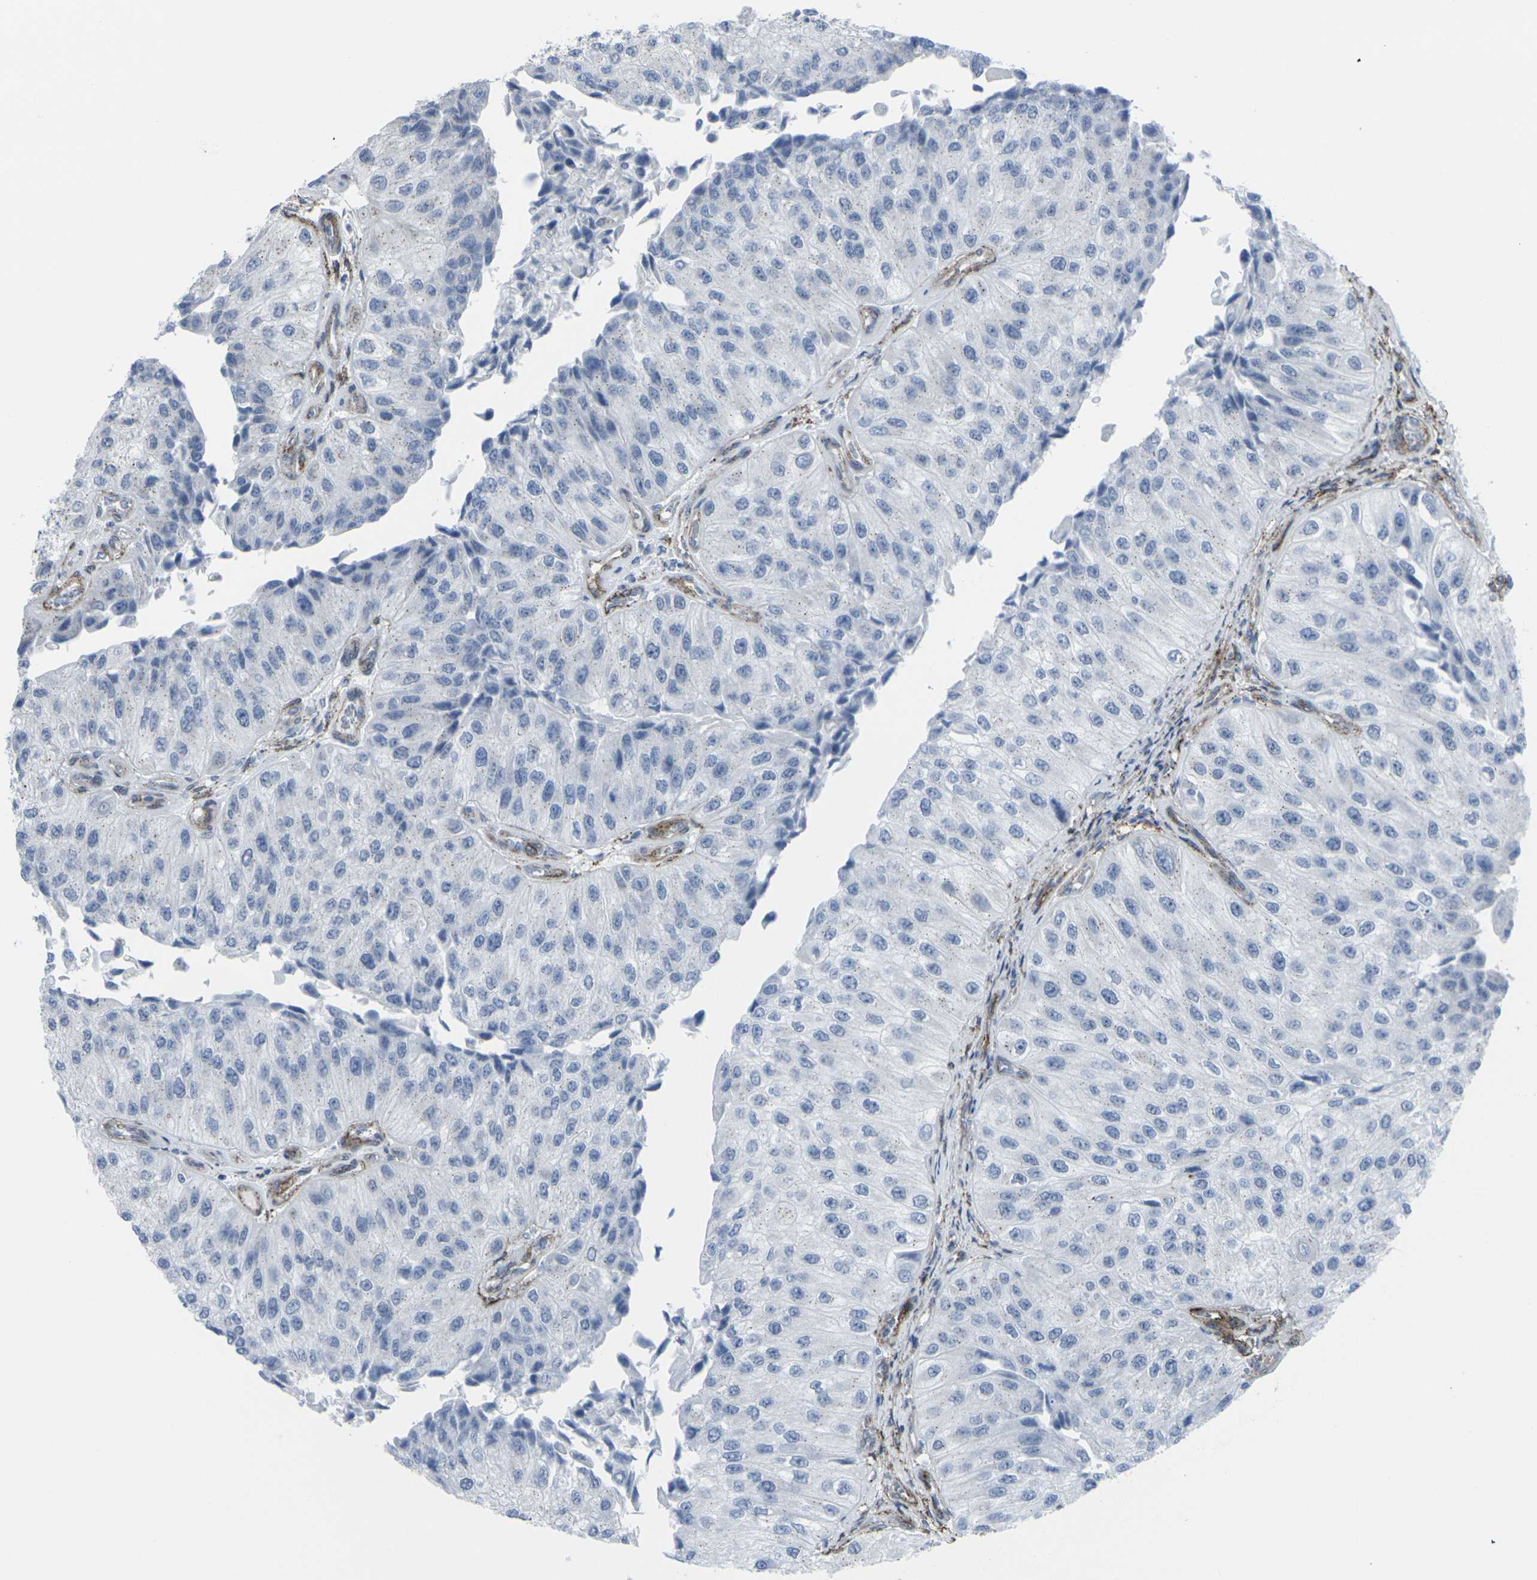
{"staining": {"intensity": "weak", "quantity": "<25%", "location": "cytoplasmic/membranous"}, "tissue": "urothelial cancer", "cell_type": "Tumor cells", "image_type": "cancer", "snomed": [{"axis": "morphology", "description": "Urothelial carcinoma, High grade"}, {"axis": "topography", "description": "Kidney"}, {"axis": "topography", "description": "Urinary bladder"}], "caption": "A histopathology image of human urothelial cancer is negative for staining in tumor cells.", "gene": "CDH11", "patient": {"sex": "male", "age": 77}}